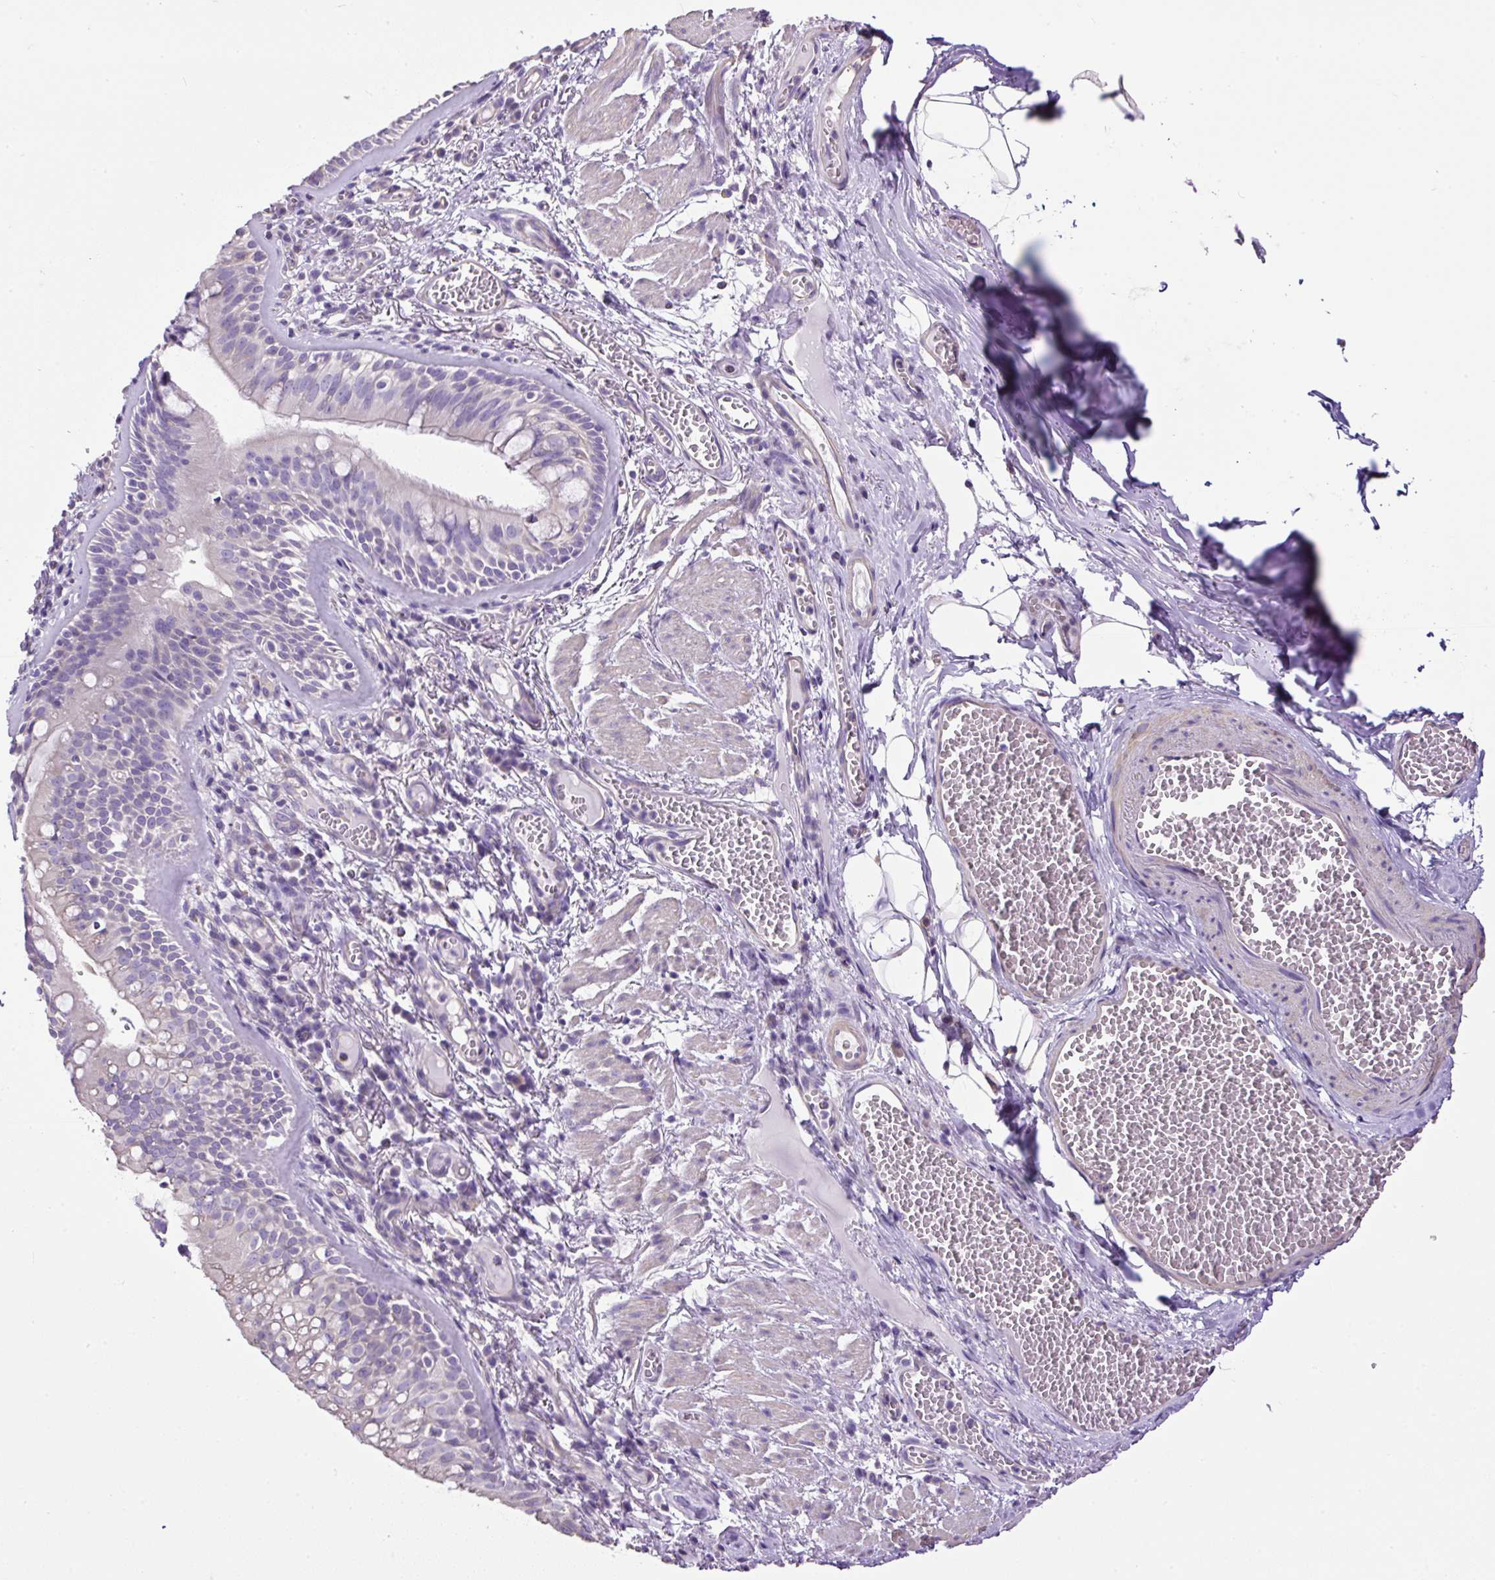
{"staining": {"intensity": "negative", "quantity": "none", "location": "none"}, "tissue": "bronchus", "cell_type": "Respiratory epithelial cells", "image_type": "normal", "snomed": [{"axis": "morphology", "description": "Normal tissue, NOS"}, {"axis": "topography", "description": "Cartilage tissue"}, {"axis": "topography", "description": "Bronchus"}], "caption": "This is a micrograph of immunohistochemistry (IHC) staining of unremarkable bronchus, which shows no staining in respiratory epithelial cells.", "gene": "PDIA2", "patient": {"sex": "male", "age": 78}}